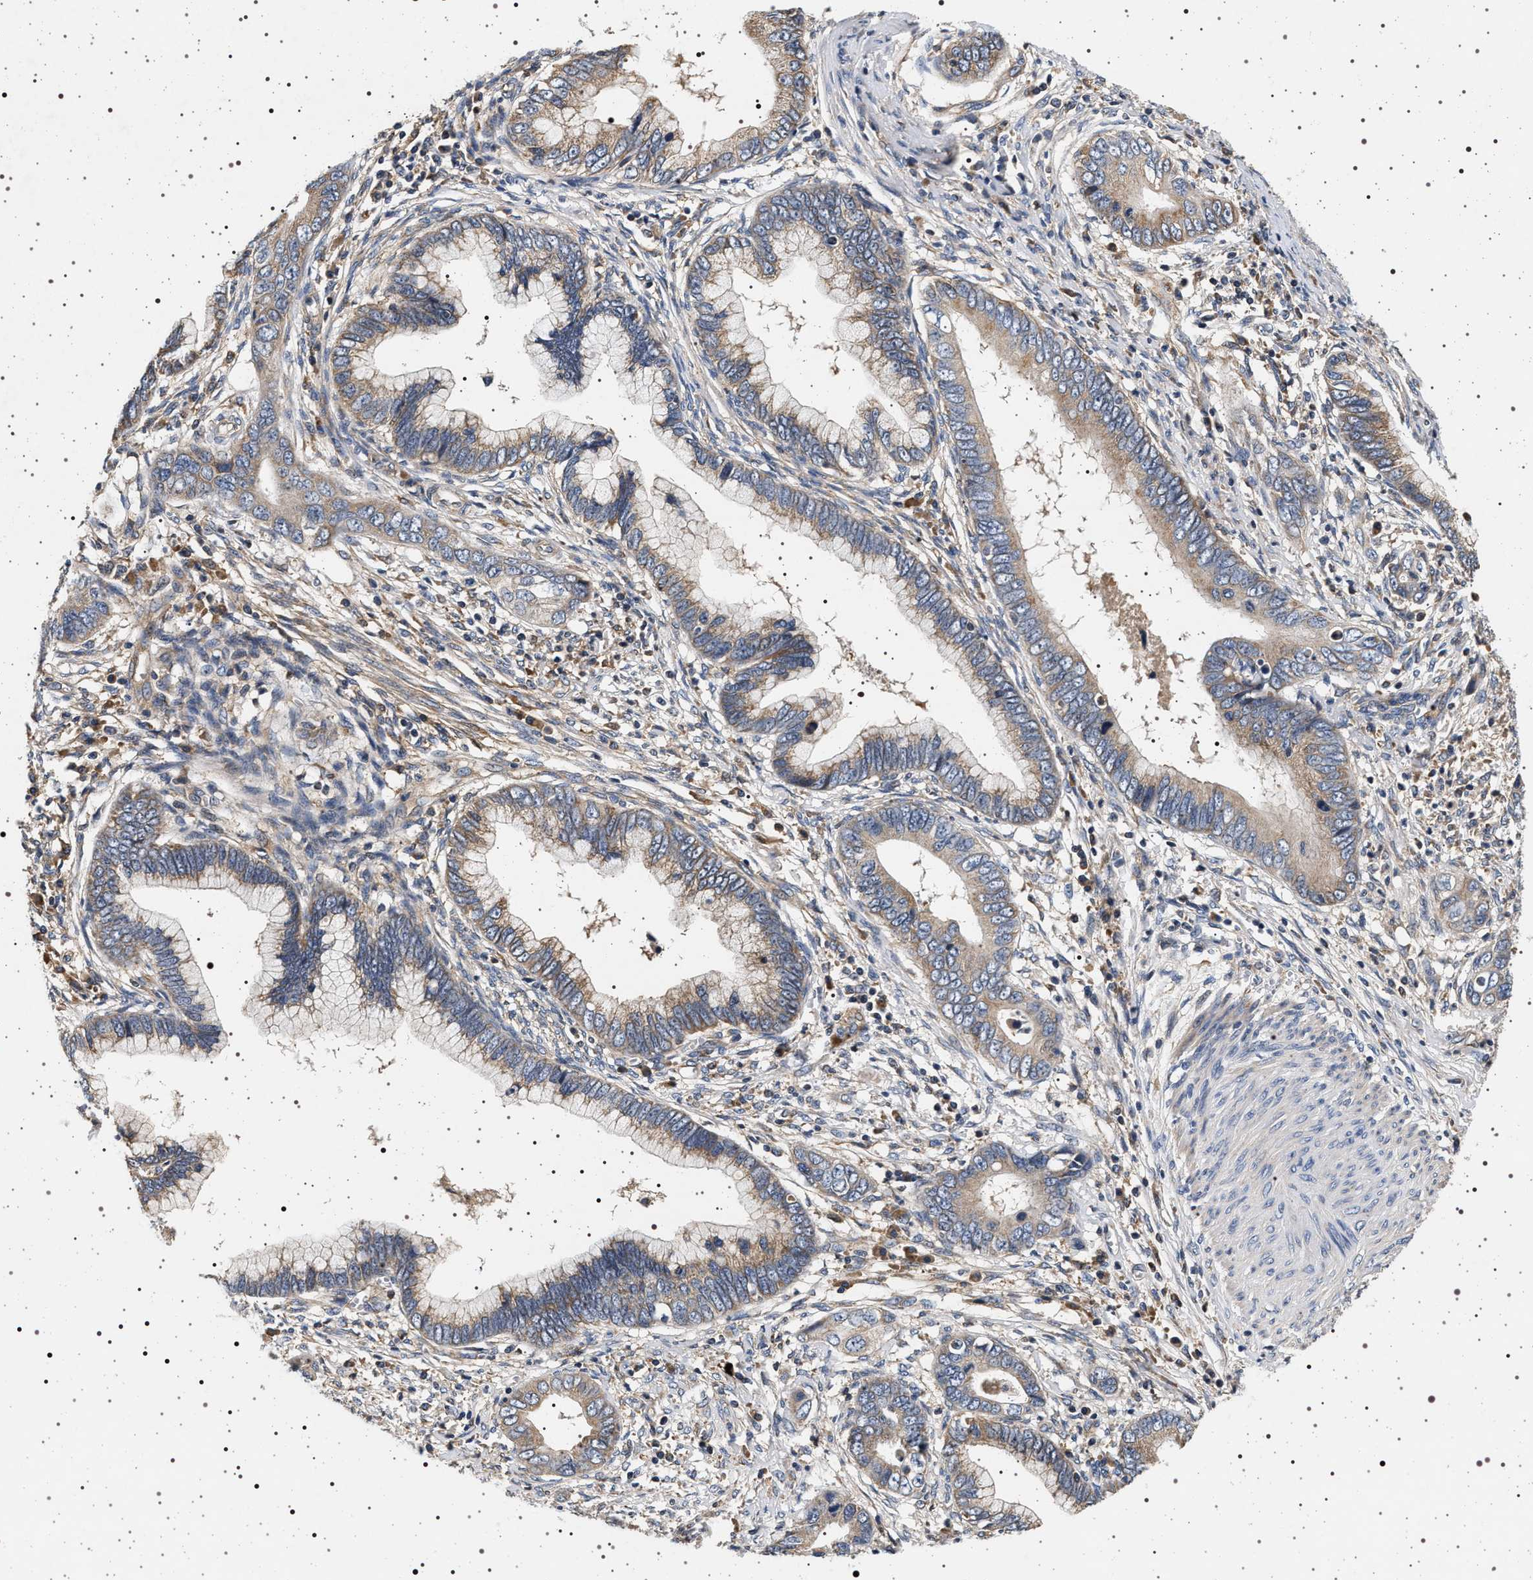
{"staining": {"intensity": "weak", "quantity": ">75%", "location": "cytoplasmic/membranous"}, "tissue": "cervical cancer", "cell_type": "Tumor cells", "image_type": "cancer", "snomed": [{"axis": "morphology", "description": "Adenocarcinoma, NOS"}, {"axis": "topography", "description": "Cervix"}], "caption": "Immunohistochemistry (IHC) staining of cervical adenocarcinoma, which exhibits low levels of weak cytoplasmic/membranous staining in approximately >75% of tumor cells indicating weak cytoplasmic/membranous protein positivity. The staining was performed using DAB (brown) for protein detection and nuclei were counterstained in hematoxylin (blue).", "gene": "DCBLD2", "patient": {"sex": "female", "age": 44}}